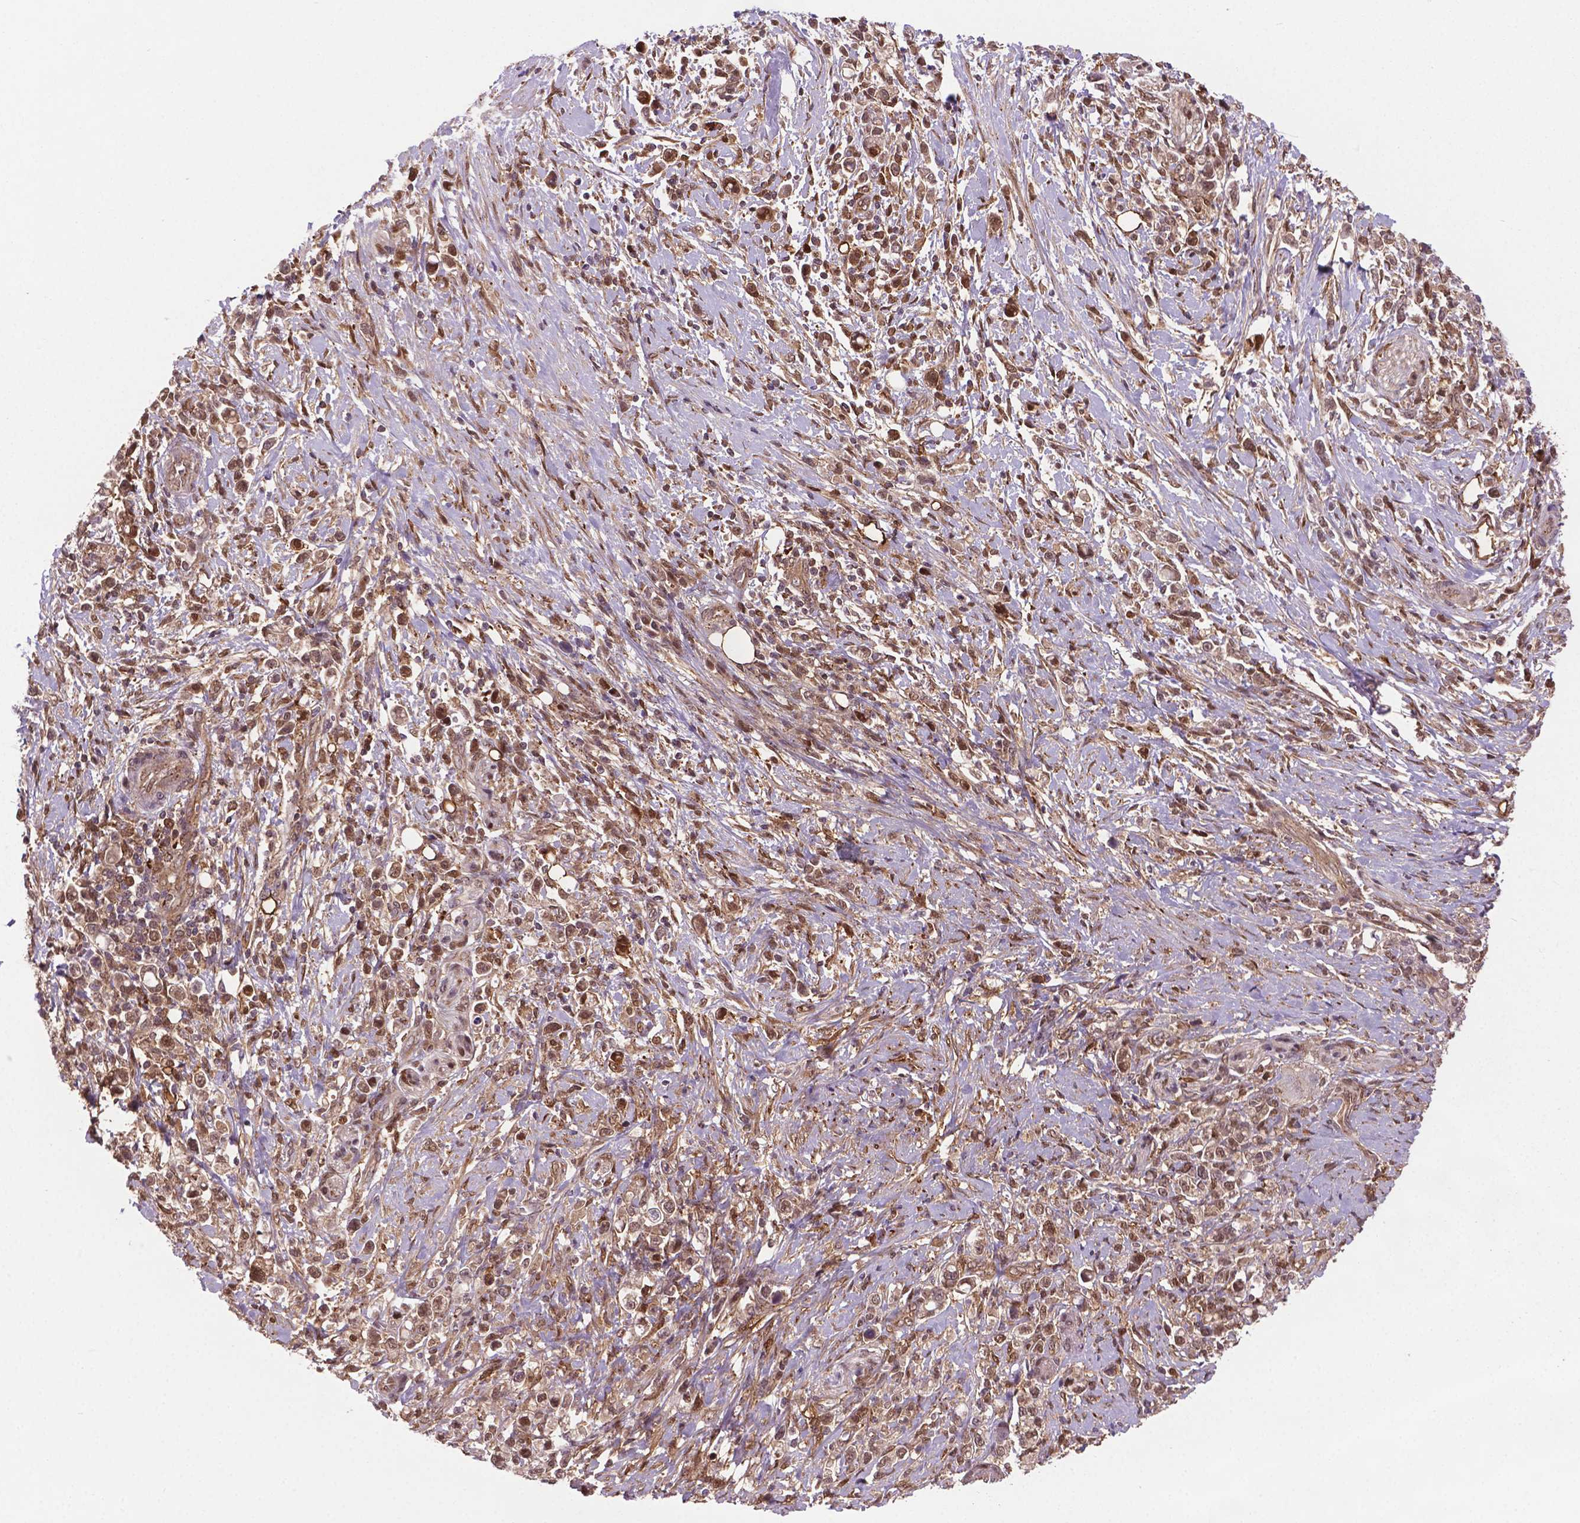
{"staining": {"intensity": "weak", "quantity": ">75%", "location": "cytoplasmic/membranous,nuclear"}, "tissue": "stomach cancer", "cell_type": "Tumor cells", "image_type": "cancer", "snomed": [{"axis": "morphology", "description": "Adenocarcinoma, NOS"}, {"axis": "topography", "description": "Stomach"}], "caption": "Stomach adenocarcinoma stained with DAB immunohistochemistry (IHC) displays low levels of weak cytoplasmic/membranous and nuclear positivity in about >75% of tumor cells.", "gene": "PLIN3", "patient": {"sex": "male", "age": 63}}